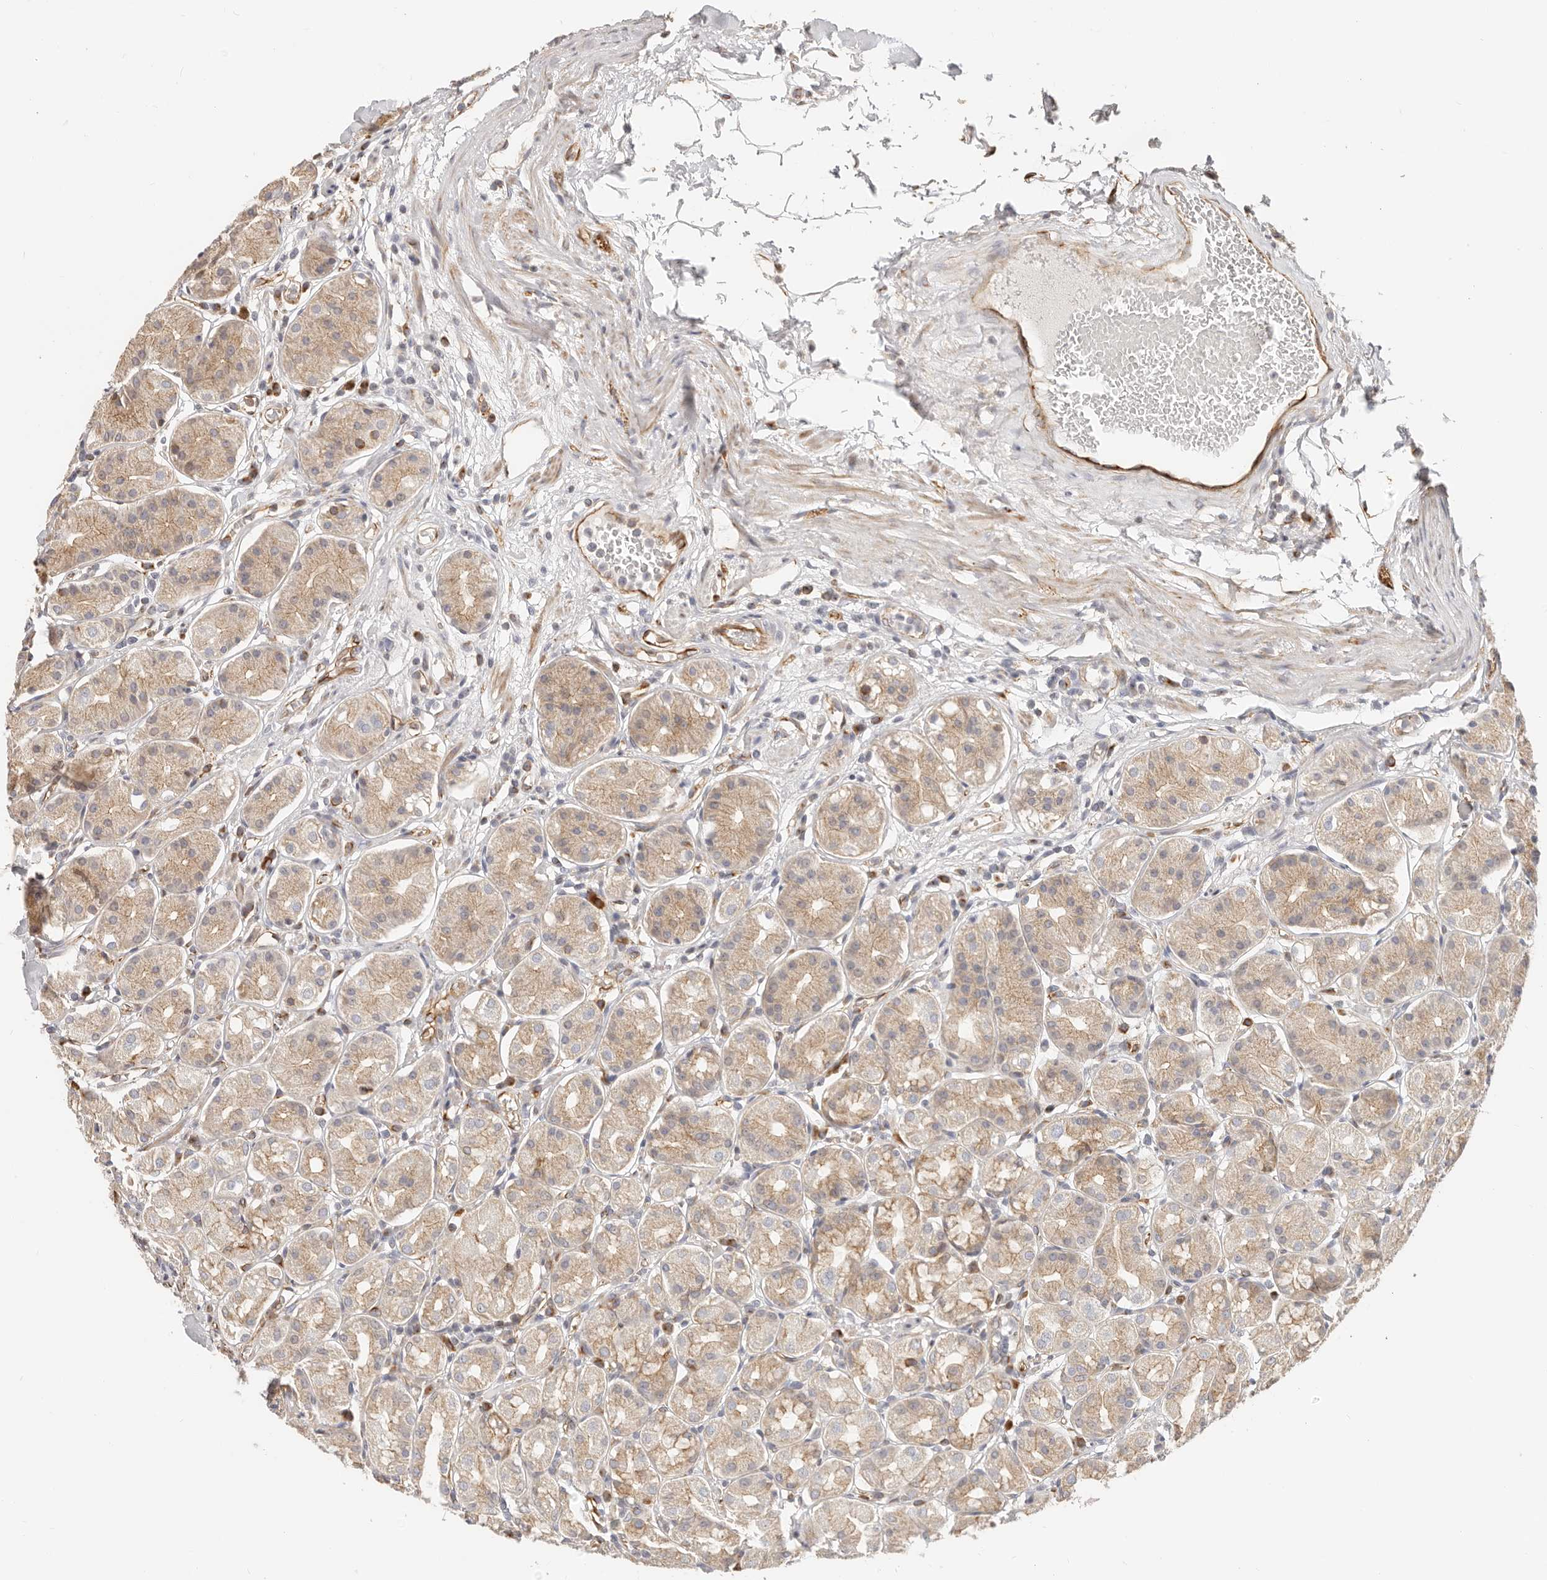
{"staining": {"intensity": "weak", "quantity": "25%-75%", "location": "cytoplasmic/membranous"}, "tissue": "stomach", "cell_type": "Glandular cells", "image_type": "normal", "snomed": [{"axis": "morphology", "description": "Normal tissue, NOS"}, {"axis": "topography", "description": "Stomach"}, {"axis": "topography", "description": "Stomach, lower"}], "caption": "The photomicrograph shows immunohistochemical staining of benign stomach. There is weak cytoplasmic/membranous positivity is present in approximately 25%-75% of glandular cells.", "gene": "DTNBP1", "patient": {"sex": "female", "age": 56}}